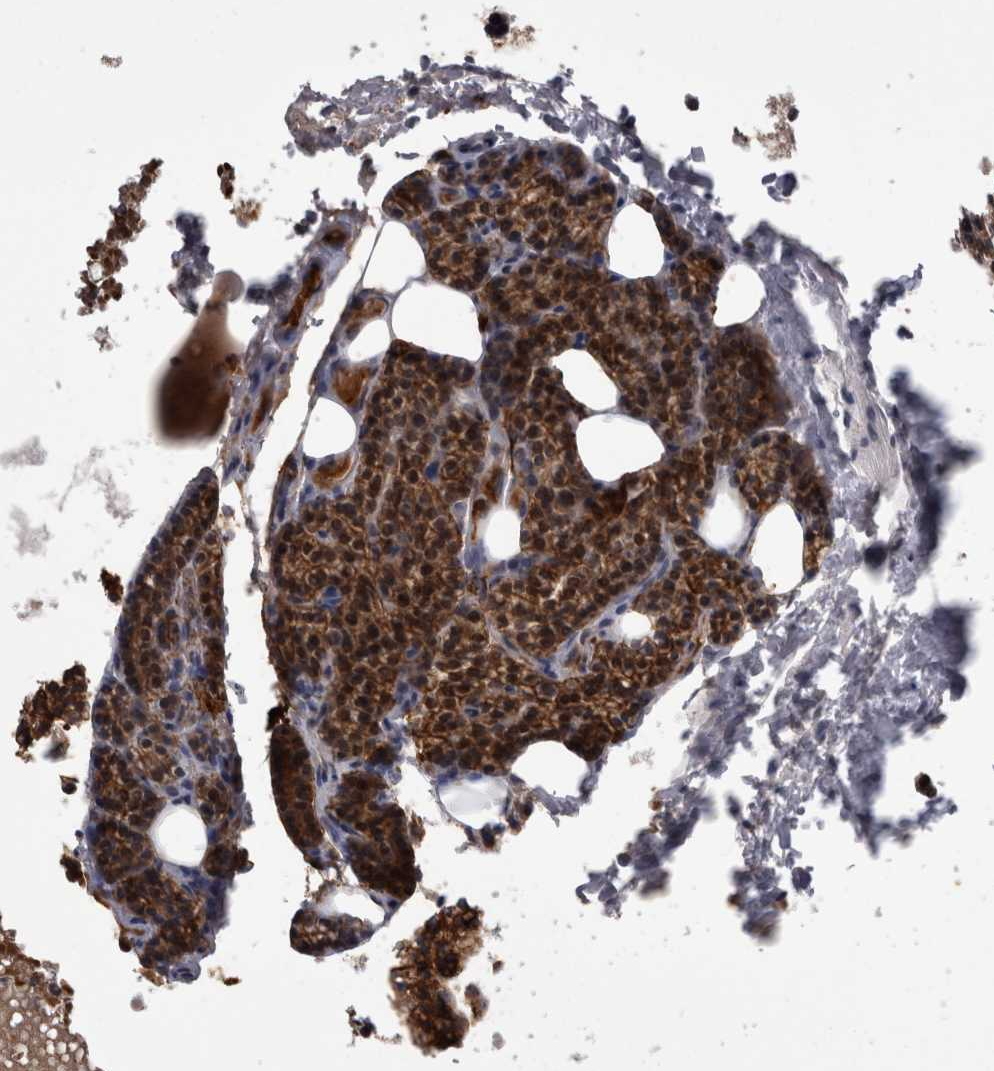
{"staining": {"intensity": "strong", "quantity": ">75%", "location": "cytoplasmic/membranous,nuclear"}, "tissue": "parathyroid gland", "cell_type": "Glandular cells", "image_type": "normal", "snomed": [{"axis": "morphology", "description": "Normal tissue, NOS"}, {"axis": "topography", "description": "Parathyroid gland"}], "caption": "DAB (3,3'-diaminobenzidine) immunohistochemical staining of benign human parathyroid gland shows strong cytoplasmic/membranous,nuclear protein positivity in about >75% of glandular cells.", "gene": "PEBP4", "patient": {"sex": "female", "age": 85}}